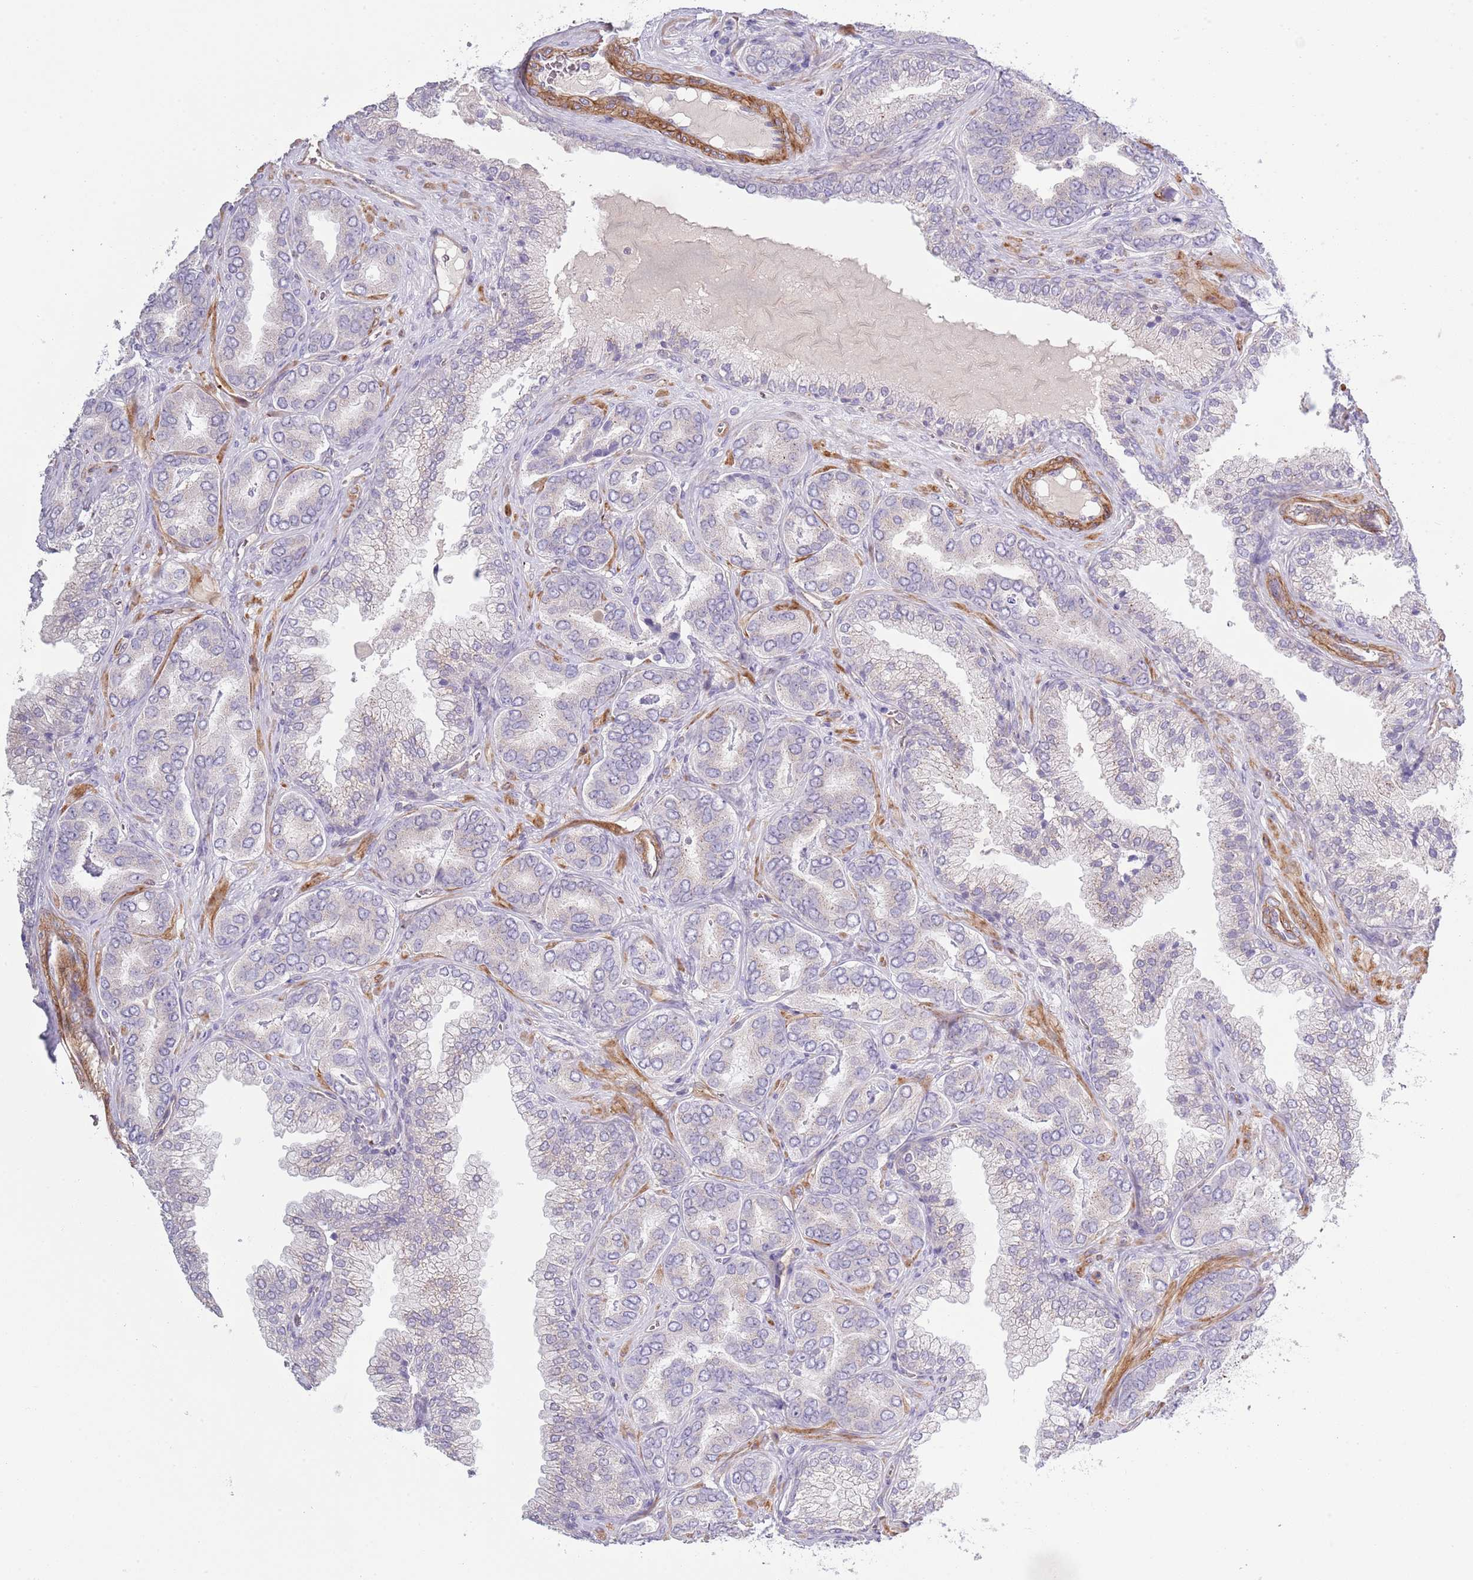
{"staining": {"intensity": "weak", "quantity": "25%-75%", "location": "cytoplasmic/membranous"}, "tissue": "prostate cancer", "cell_type": "Tumor cells", "image_type": "cancer", "snomed": [{"axis": "morphology", "description": "Adenocarcinoma, High grade"}, {"axis": "topography", "description": "Prostate"}], "caption": "Weak cytoplasmic/membranous expression is present in about 25%-75% of tumor cells in prostate high-grade adenocarcinoma.", "gene": "TINAGL1", "patient": {"sex": "male", "age": 72}}